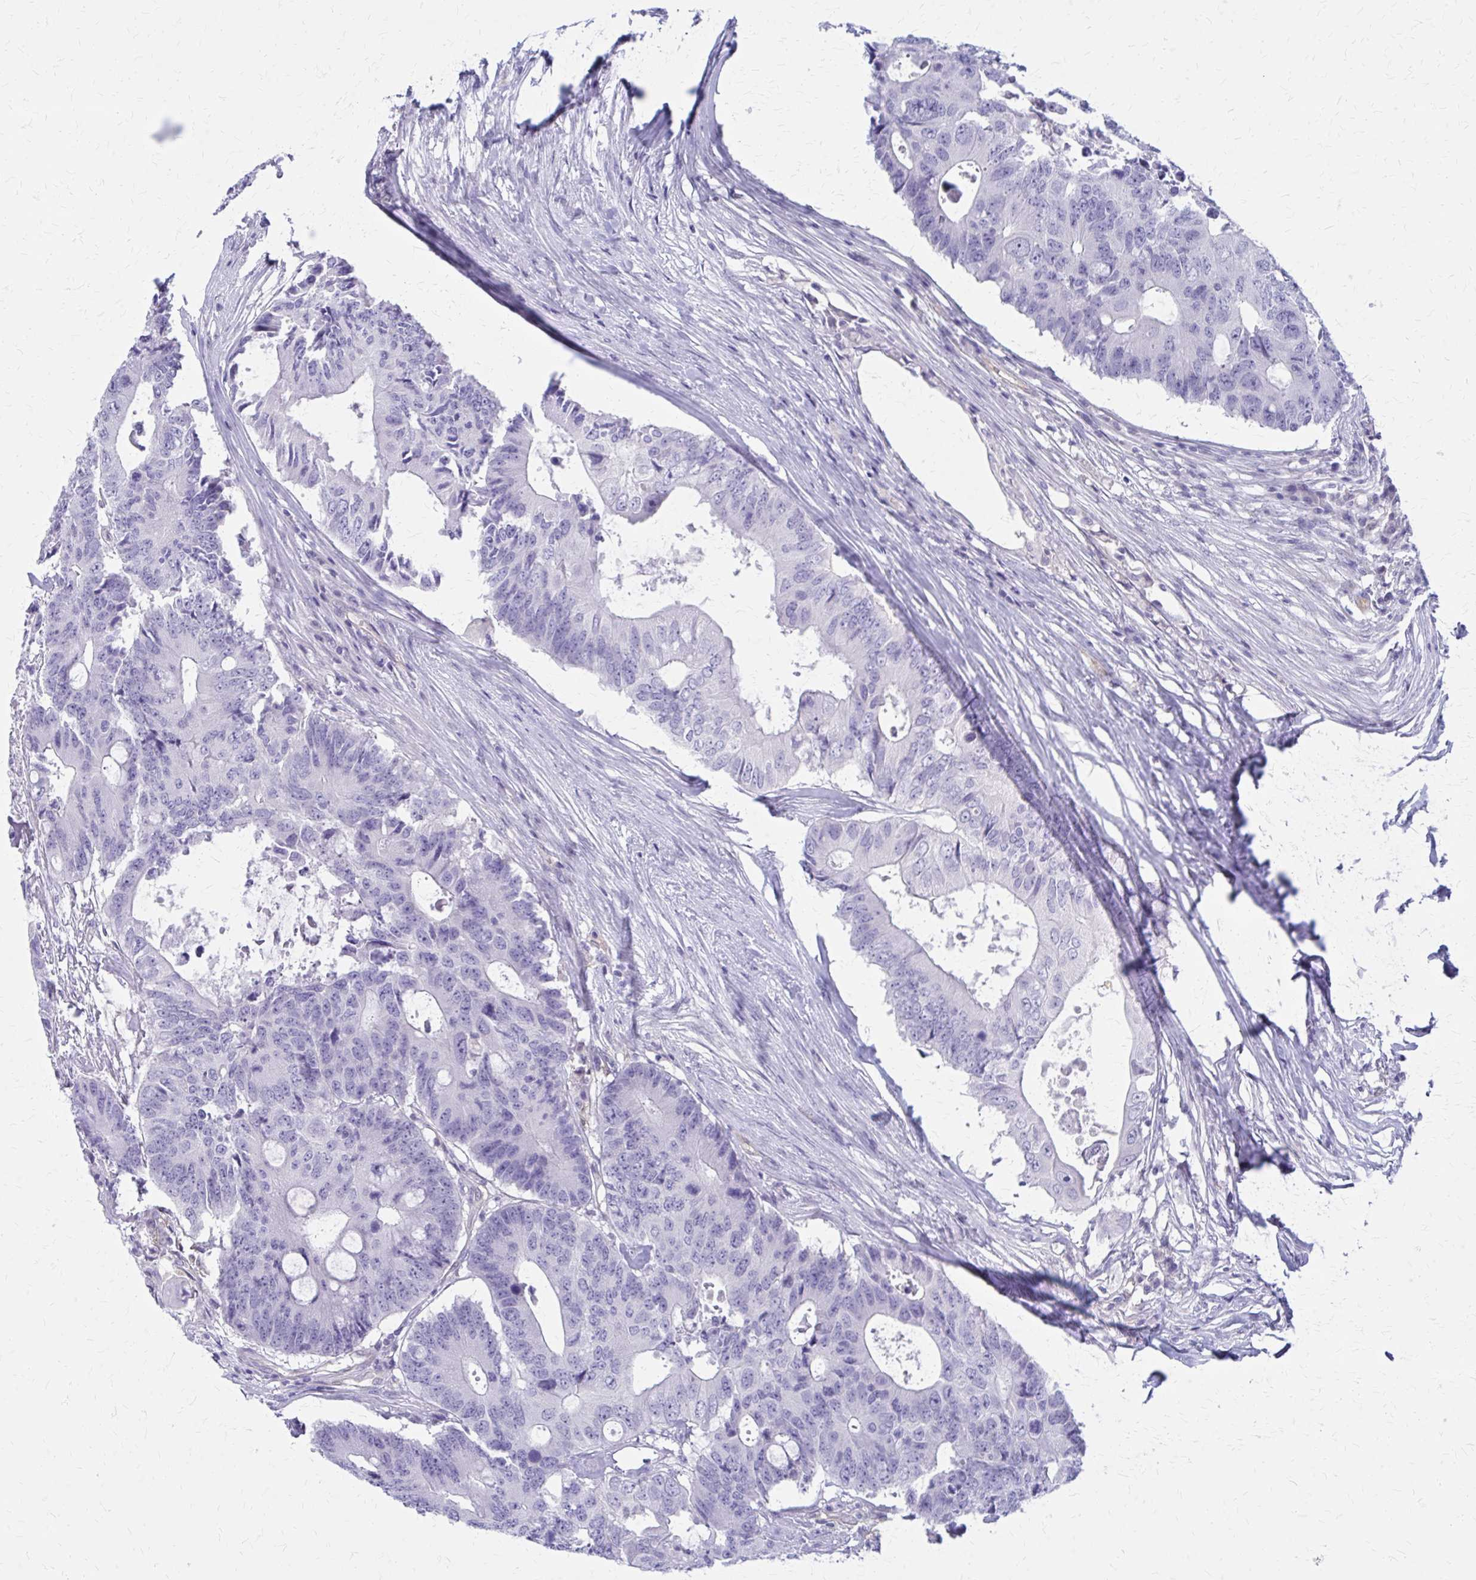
{"staining": {"intensity": "negative", "quantity": "none", "location": "none"}, "tissue": "colorectal cancer", "cell_type": "Tumor cells", "image_type": "cancer", "snomed": [{"axis": "morphology", "description": "Adenocarcinoma, NOS"}, {"axis": "topography", "description": "Colon"}], "caption": "Colorectal adenocarcinoma was stained to show a protein in brown. There is no significant staining in tumor cells.", "gene": "CLIC2", "patient": {"sex": "male", "age": 71}}